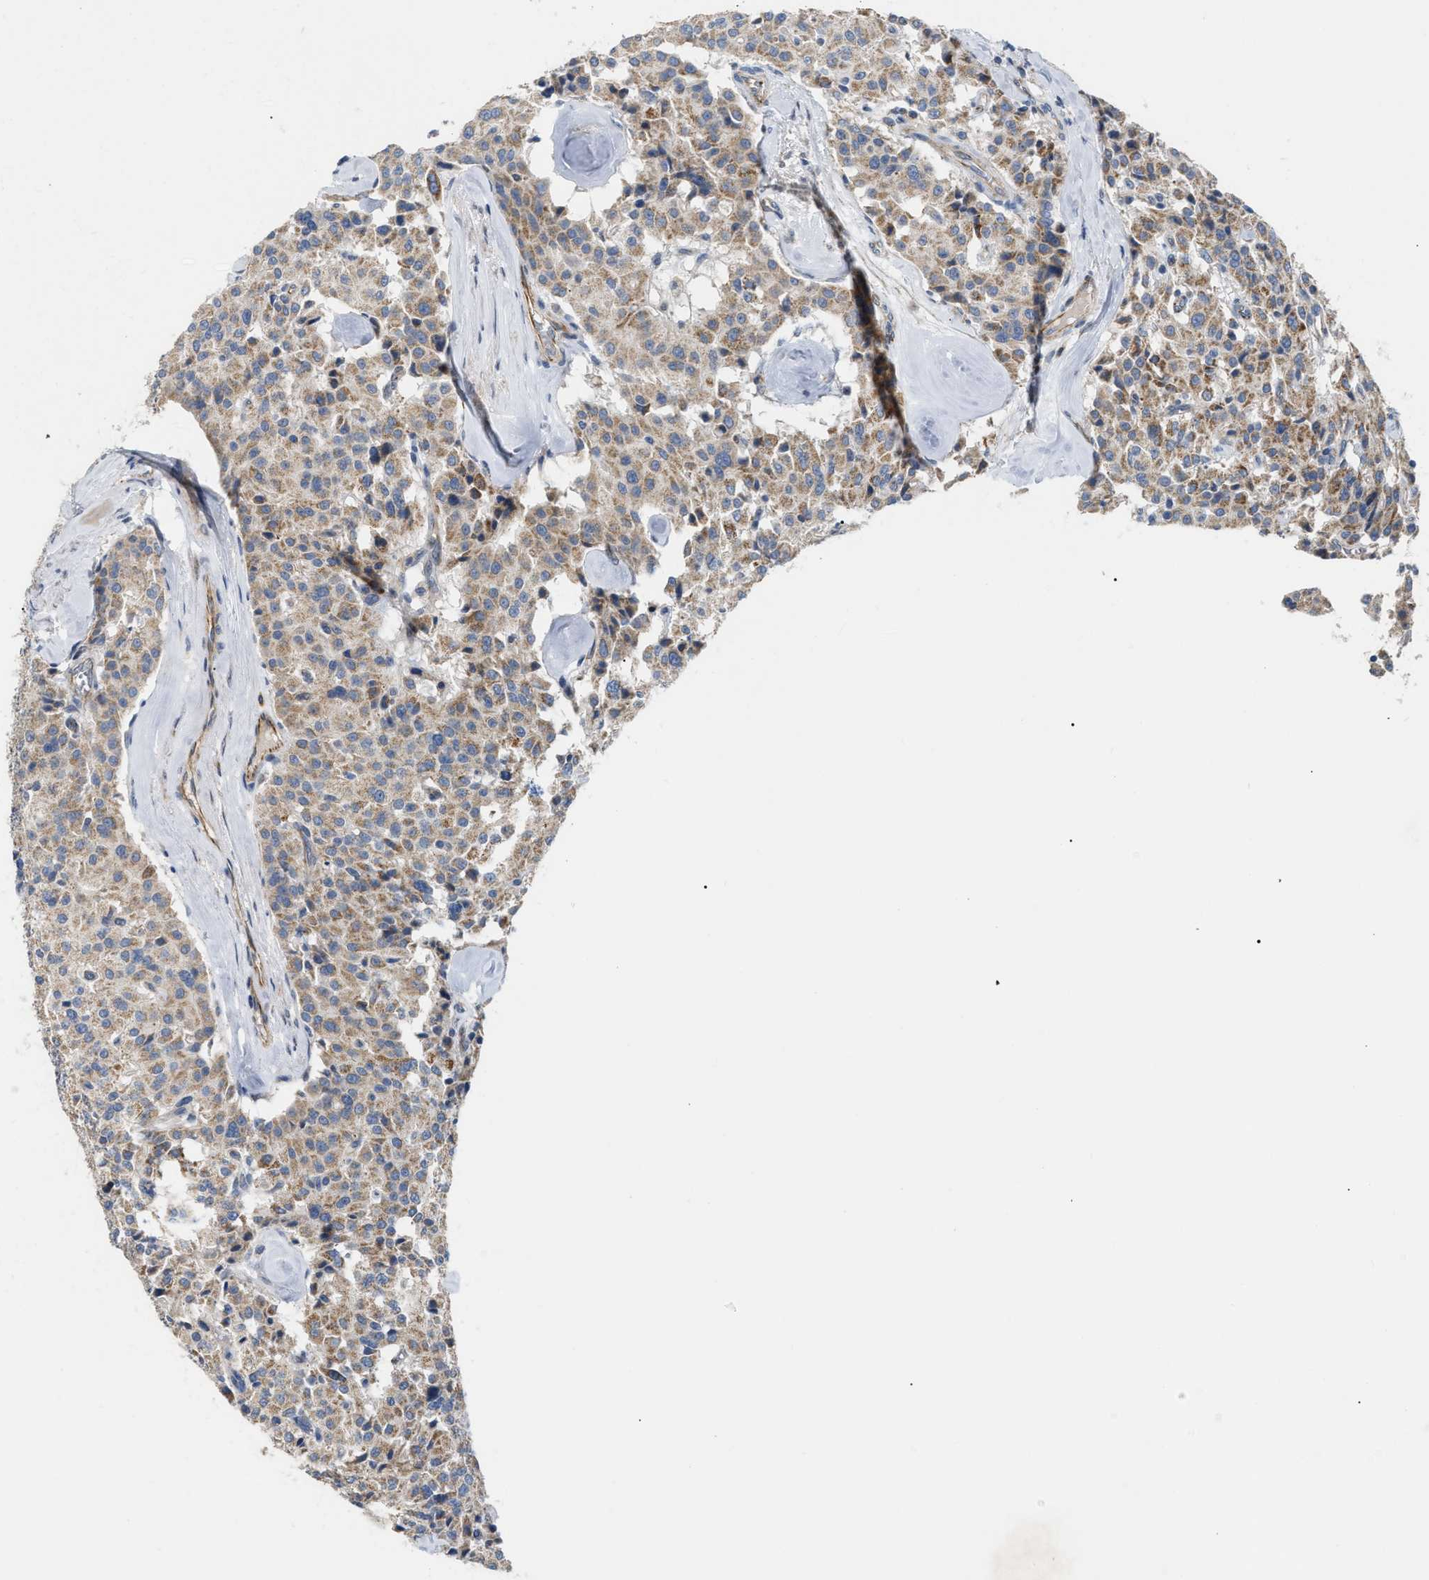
{"staining": {"intensity": "moderate", "quantity": ">75%", "location": "cytoplasmic/membranous"}, "tissue": "carcinoid", "cell_type": "Tumor cells", "image_type": "cancer", "snomed": [{"axis": "morphology", "description": "Carcinoid, malignant, NOS"}, {"axis": "topography", "description": "Lung"}], "caption": "Immunohistochemical staining of human carcinoid displays medium levels of moderate cytoplasmic/membranous staining in approximately >75% of tumor cells.", "gene": "DHX58", "patient": {"sex": "male", "age": 30}}